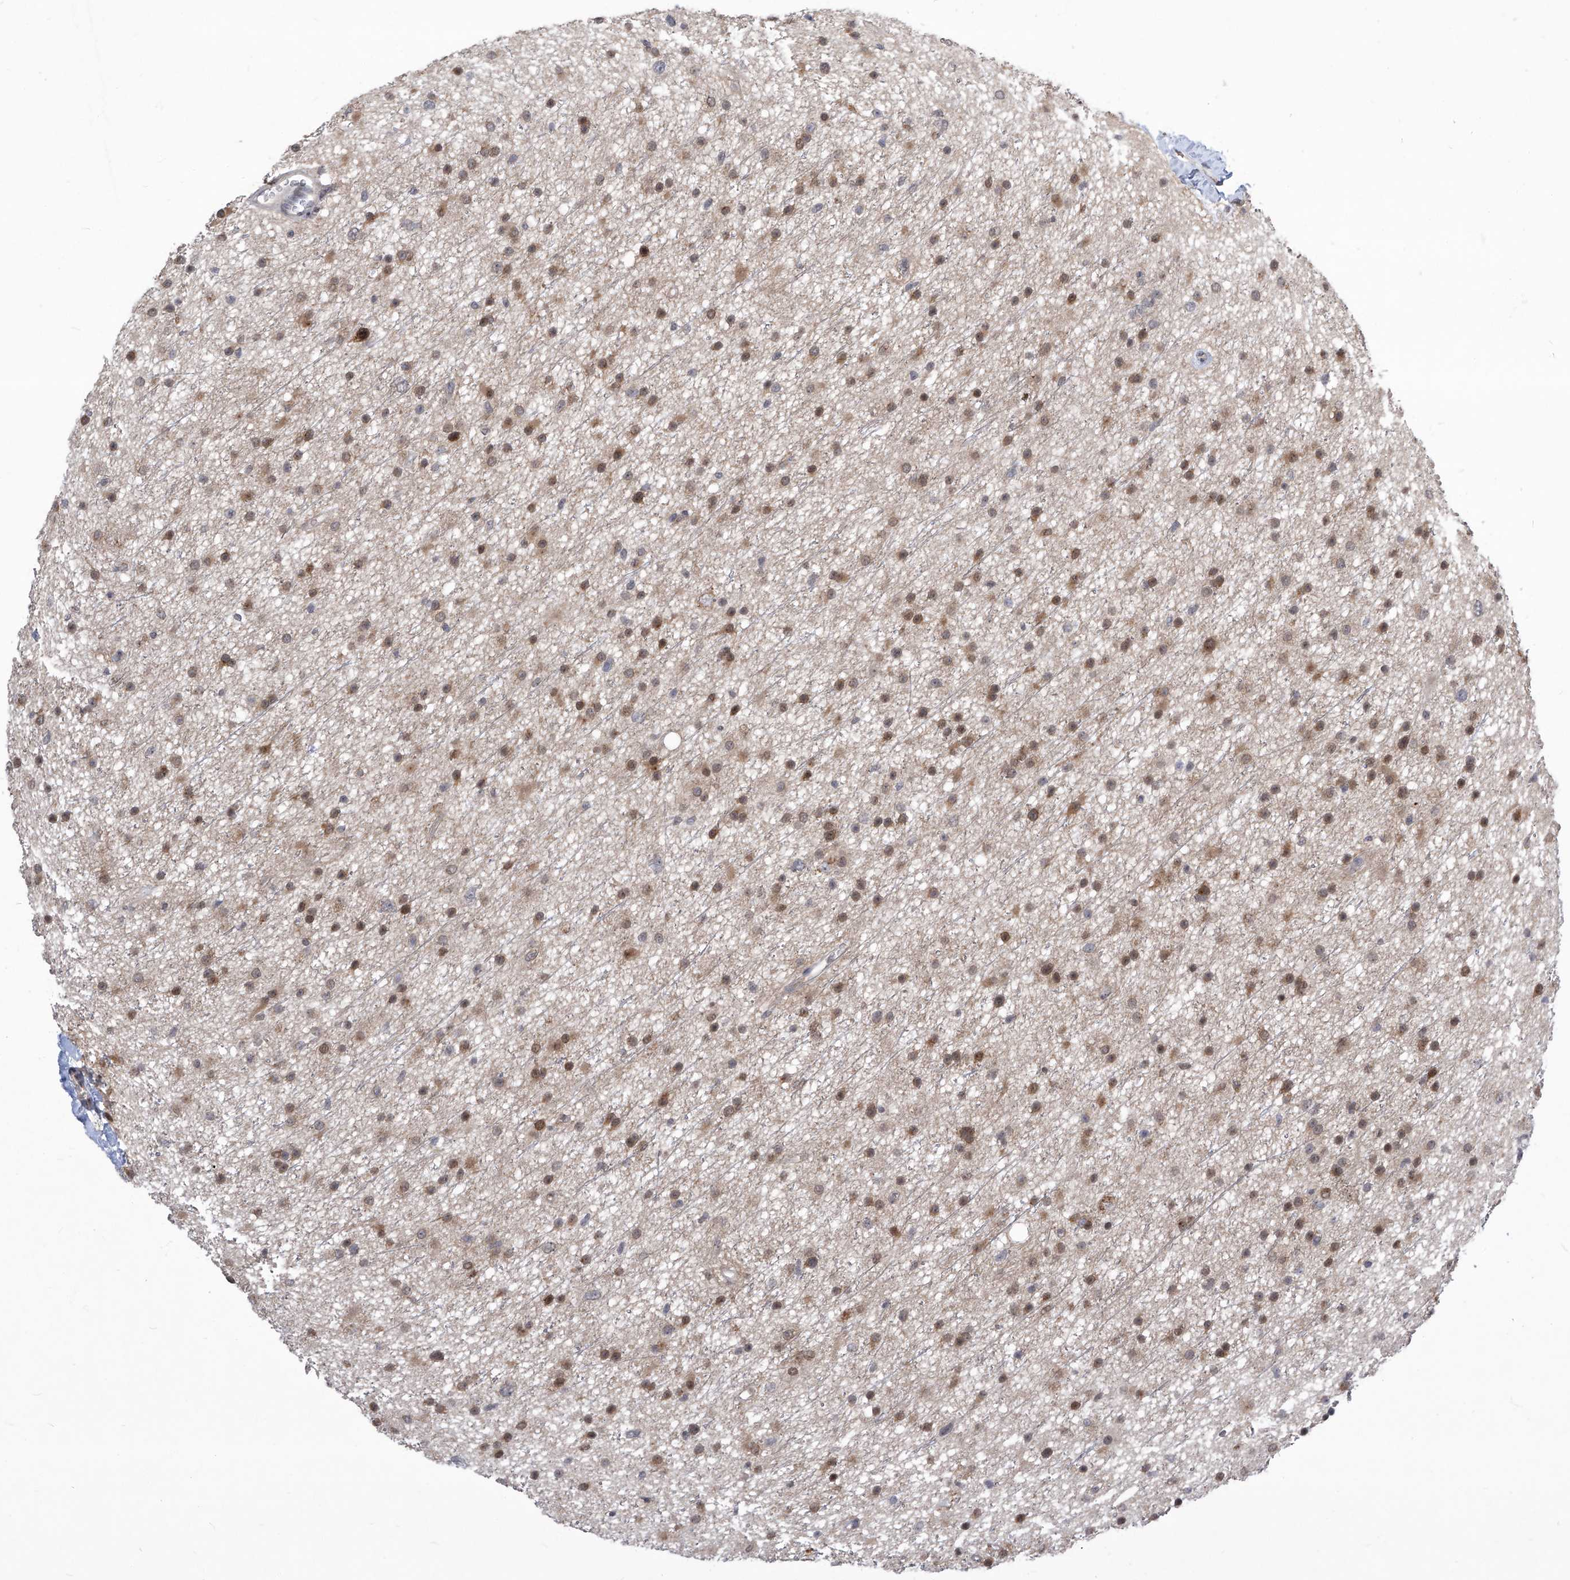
{"staining": {"intensity": "moderate", "quantity": "<25%", "location": "cytoplasmic/membranous"}, "tissue": "glioma", "cell_type": "Tumor cells", "image_type": "cancer", "snomed": [{"axis": "morphology", "description": "Glioma, malignant, Low grade"}, {"axis": "topography", "description": "Cerebral cortex"}], "caption": "IHC (DAB (3,3'-diaminobenzidine)) staining of human glioma exhibits moderate cytoplasmic/membranous protein positivity in about <25% of tumor cells. The staining was performed using DAB to visualize the protein expression in brown, while the nuclei were stained in blue with hematoxylin (Magnification: 20x).", "gene": "CETN2", "patient": {"sex": "female", "age": 39}}